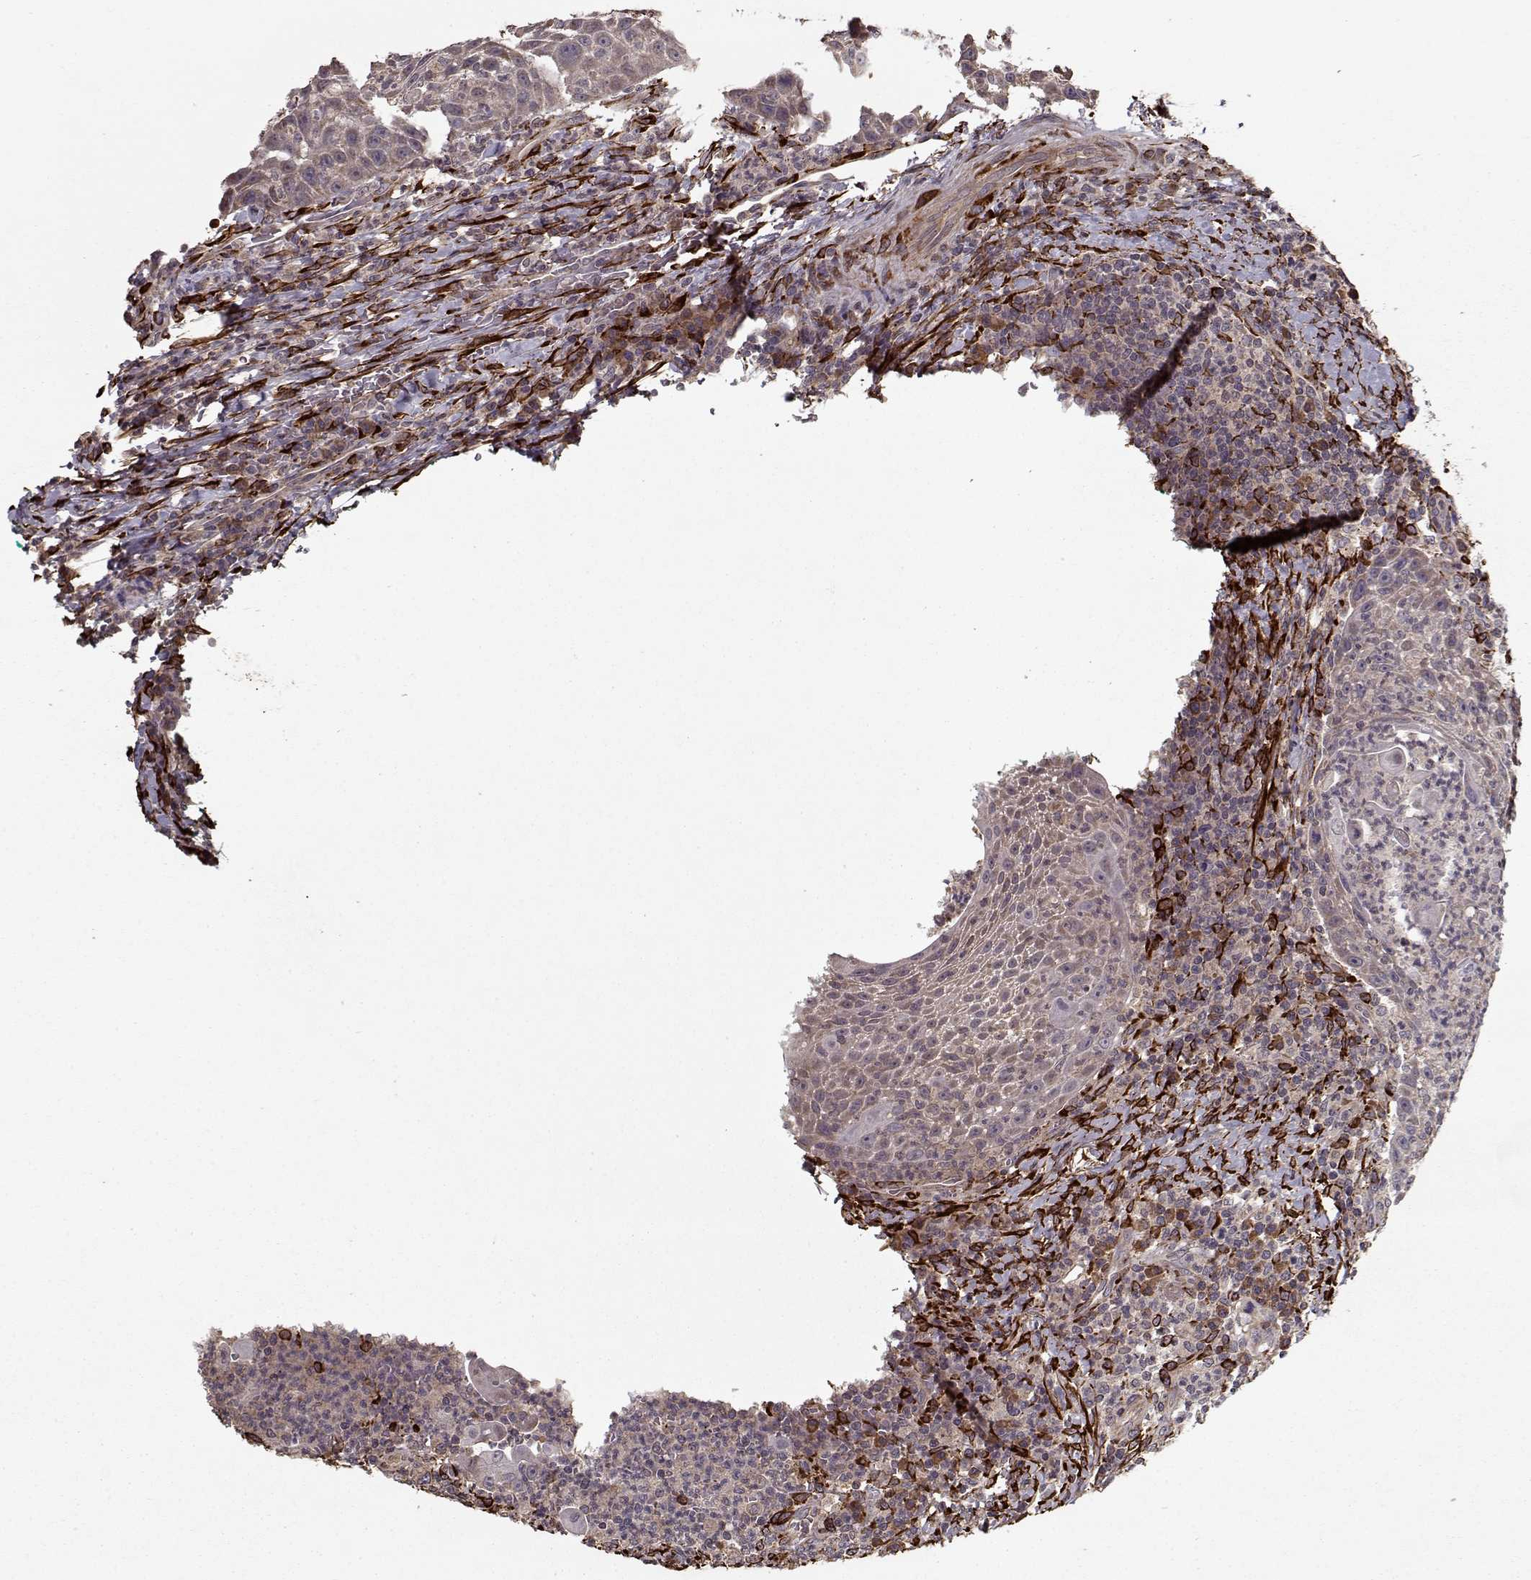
{"staining": {"intensity": "weak", "quantity": ">75%", "location": "cytoplasmic/membranous"}, "tissue": "head and neck cancer", "cell_type": "Tumor cells", "image_type": "cancer", "snomed": [{"axis": "morphology", "description": "Squamous cell carcinoma, NOS"}, {"axis": "topography", "description": "Head-Neck"}], "caption": "Squamous cell carcinoma (head and neck) stained with immunohistochemistry demonstrates weak cytoplasmic/membranous expression in about >75% of tumor cells. (Brightfield microscopy of DAB IHC at high magnification).", "gene": "IMMP1L", "patient": {"sex": "male", "age": 69}}